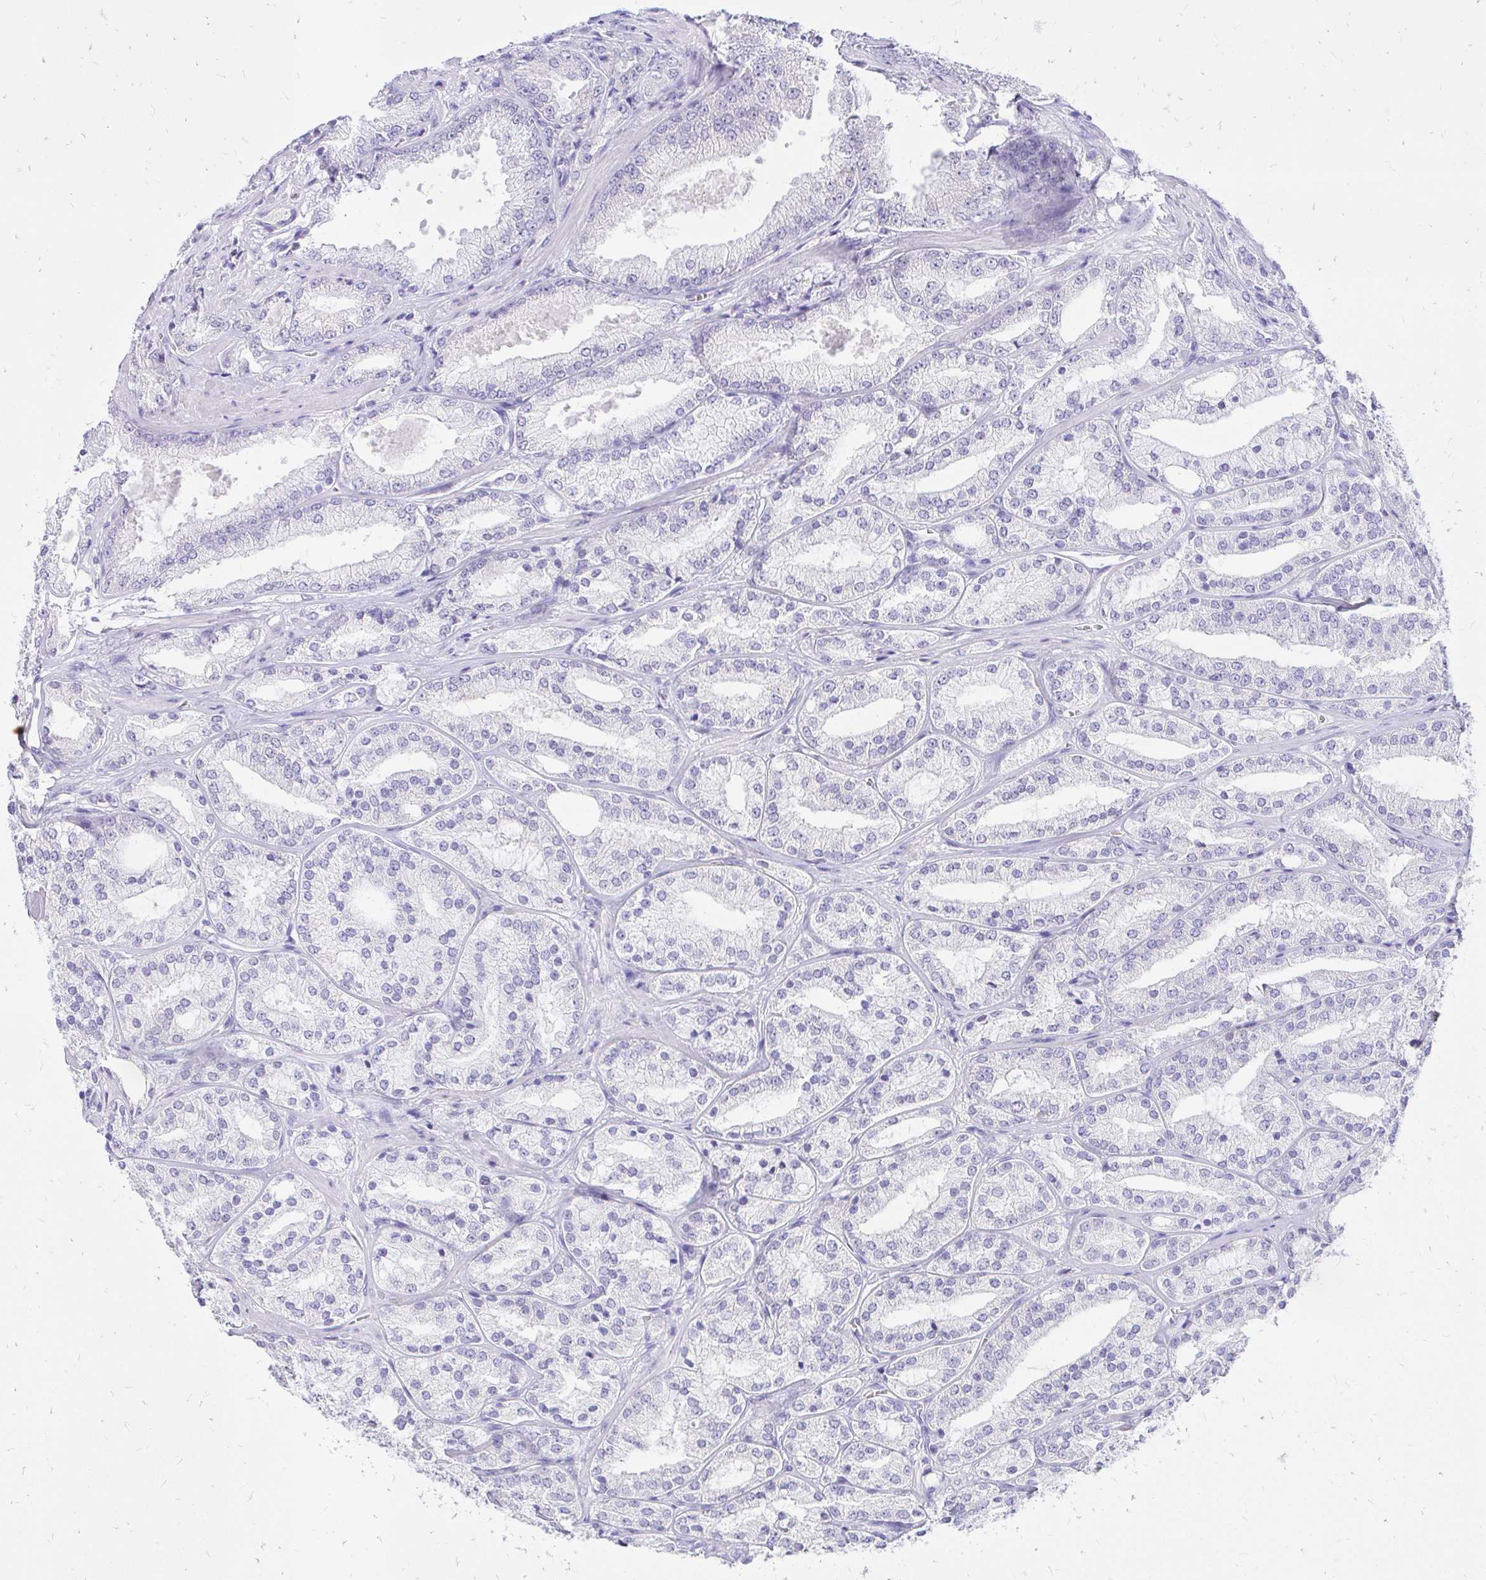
{"staining": {"intensity": "negative", "quantity": "none", "location": "none"}, "tissue": "prostate cancer", "cell_type": "Tumor cells", "image_type": "cancer", "snomed": [{"axis": "morphology", "description": "Adenocarcinoma, High grade"}, {"axis": "topography", "description": "Prostate"}], "caption": "This image is of adenocarcinoma (high-grade) (prostate) stained with immunohistochemistry (IHC) to label a protein in brown with the nuclei are counter-stained blue. There is no expression in tumor cells. Nuclei are stained in blue.", "gene": "FATE1", "patient": {"sex": "male", "age": 68}}